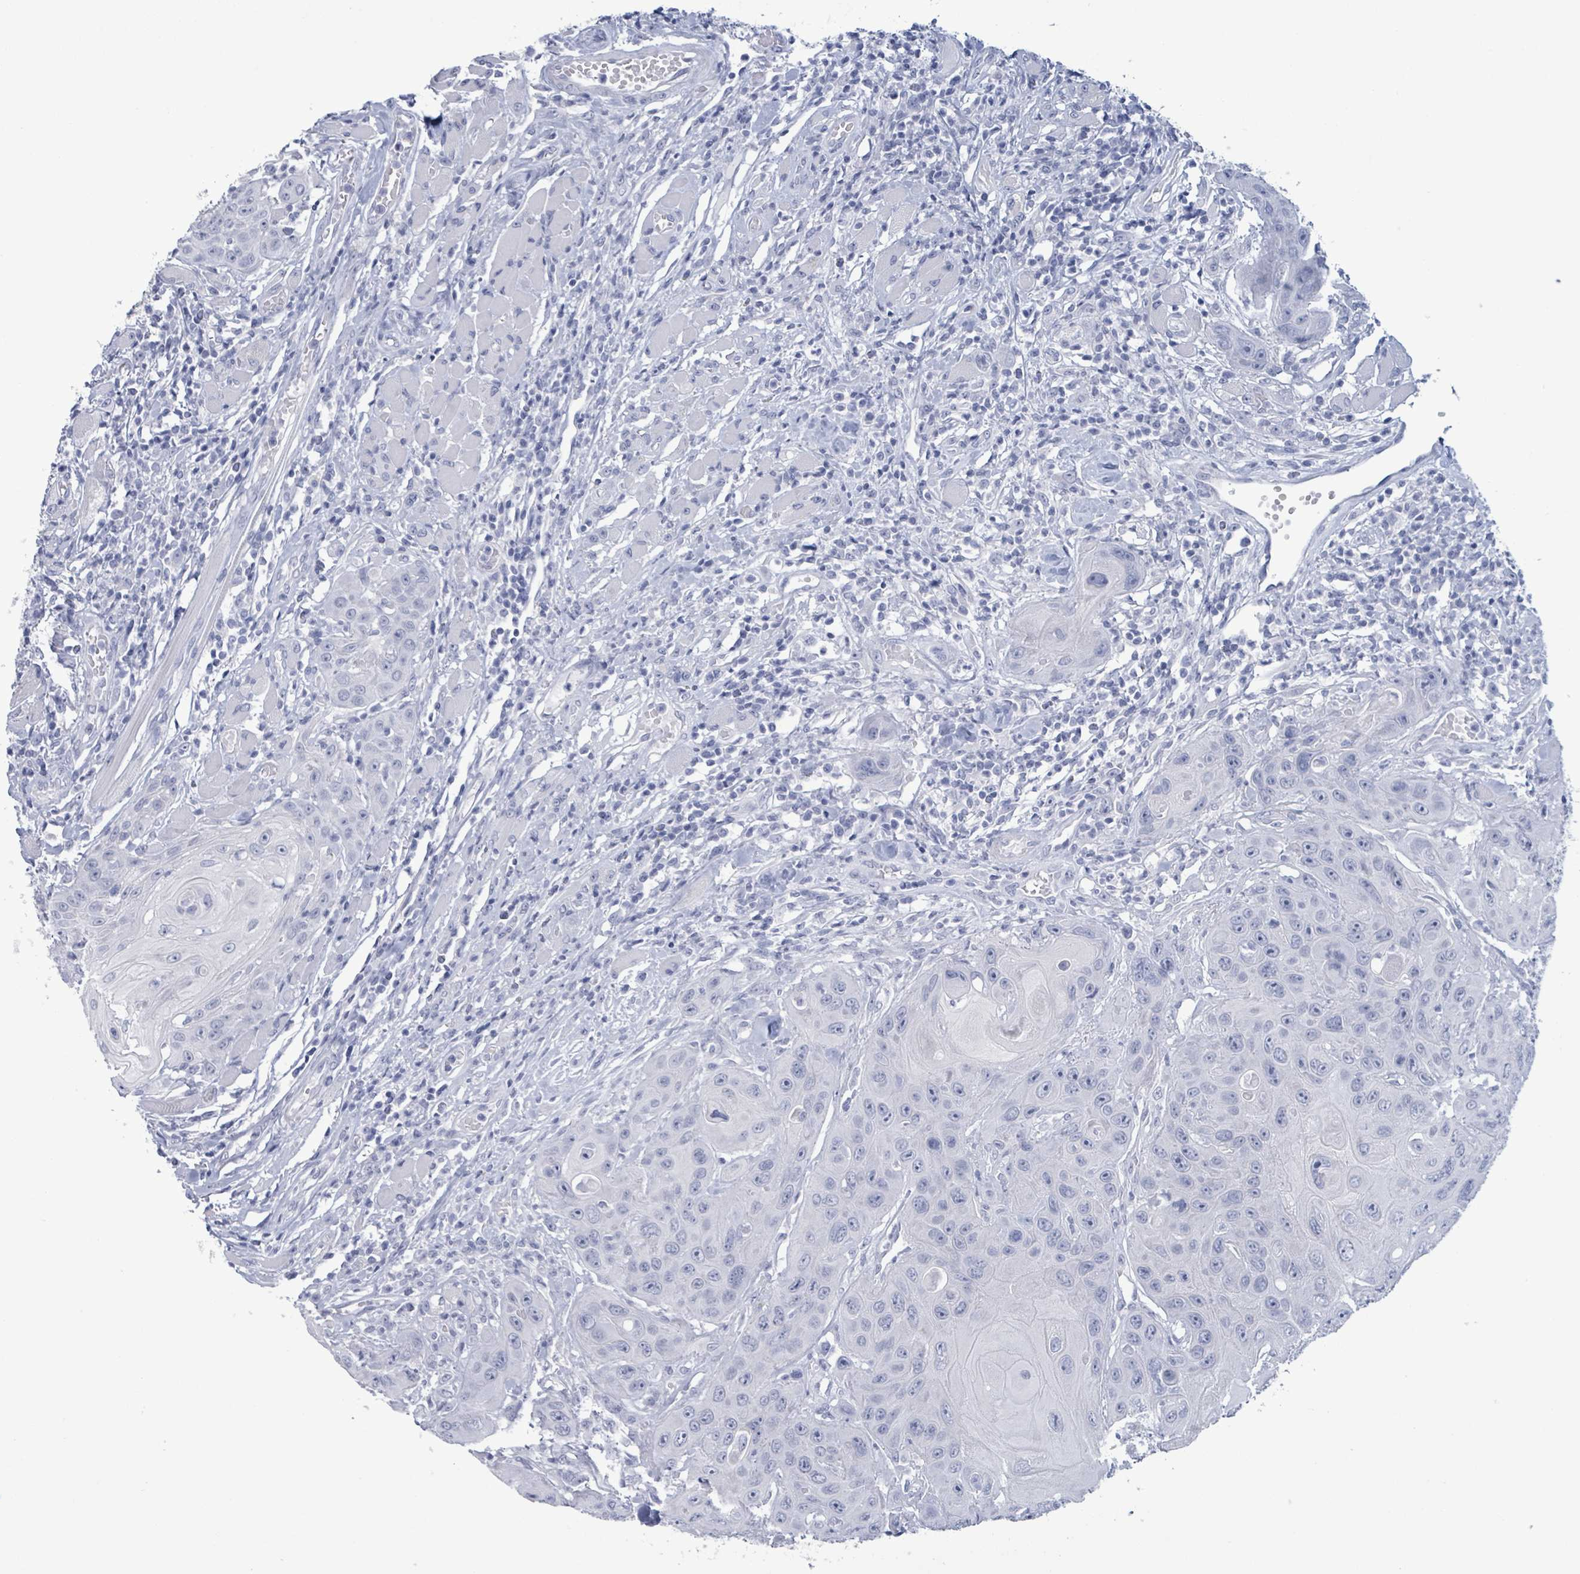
{"staining": {"intensity": "negative", "quantity": "none", "location": "none"}, "tissue": "head and neck cancer", "cell_type": "Tumor cells", "image_type": "cancer", "snomed": [{"axis": "morphology", "description": "Squamous cell carcinoma, NOS"}, {"axis": "topography", "description": "Head-Neck"}], "caption": "IHC micrograph of neoplastic tissue: human head and neck cancer stained with DAB demonstrates no significant protein positivity in tumor cells.", "gene": "NKX2-1", "patient": {"sex": "female", "age": 59}}